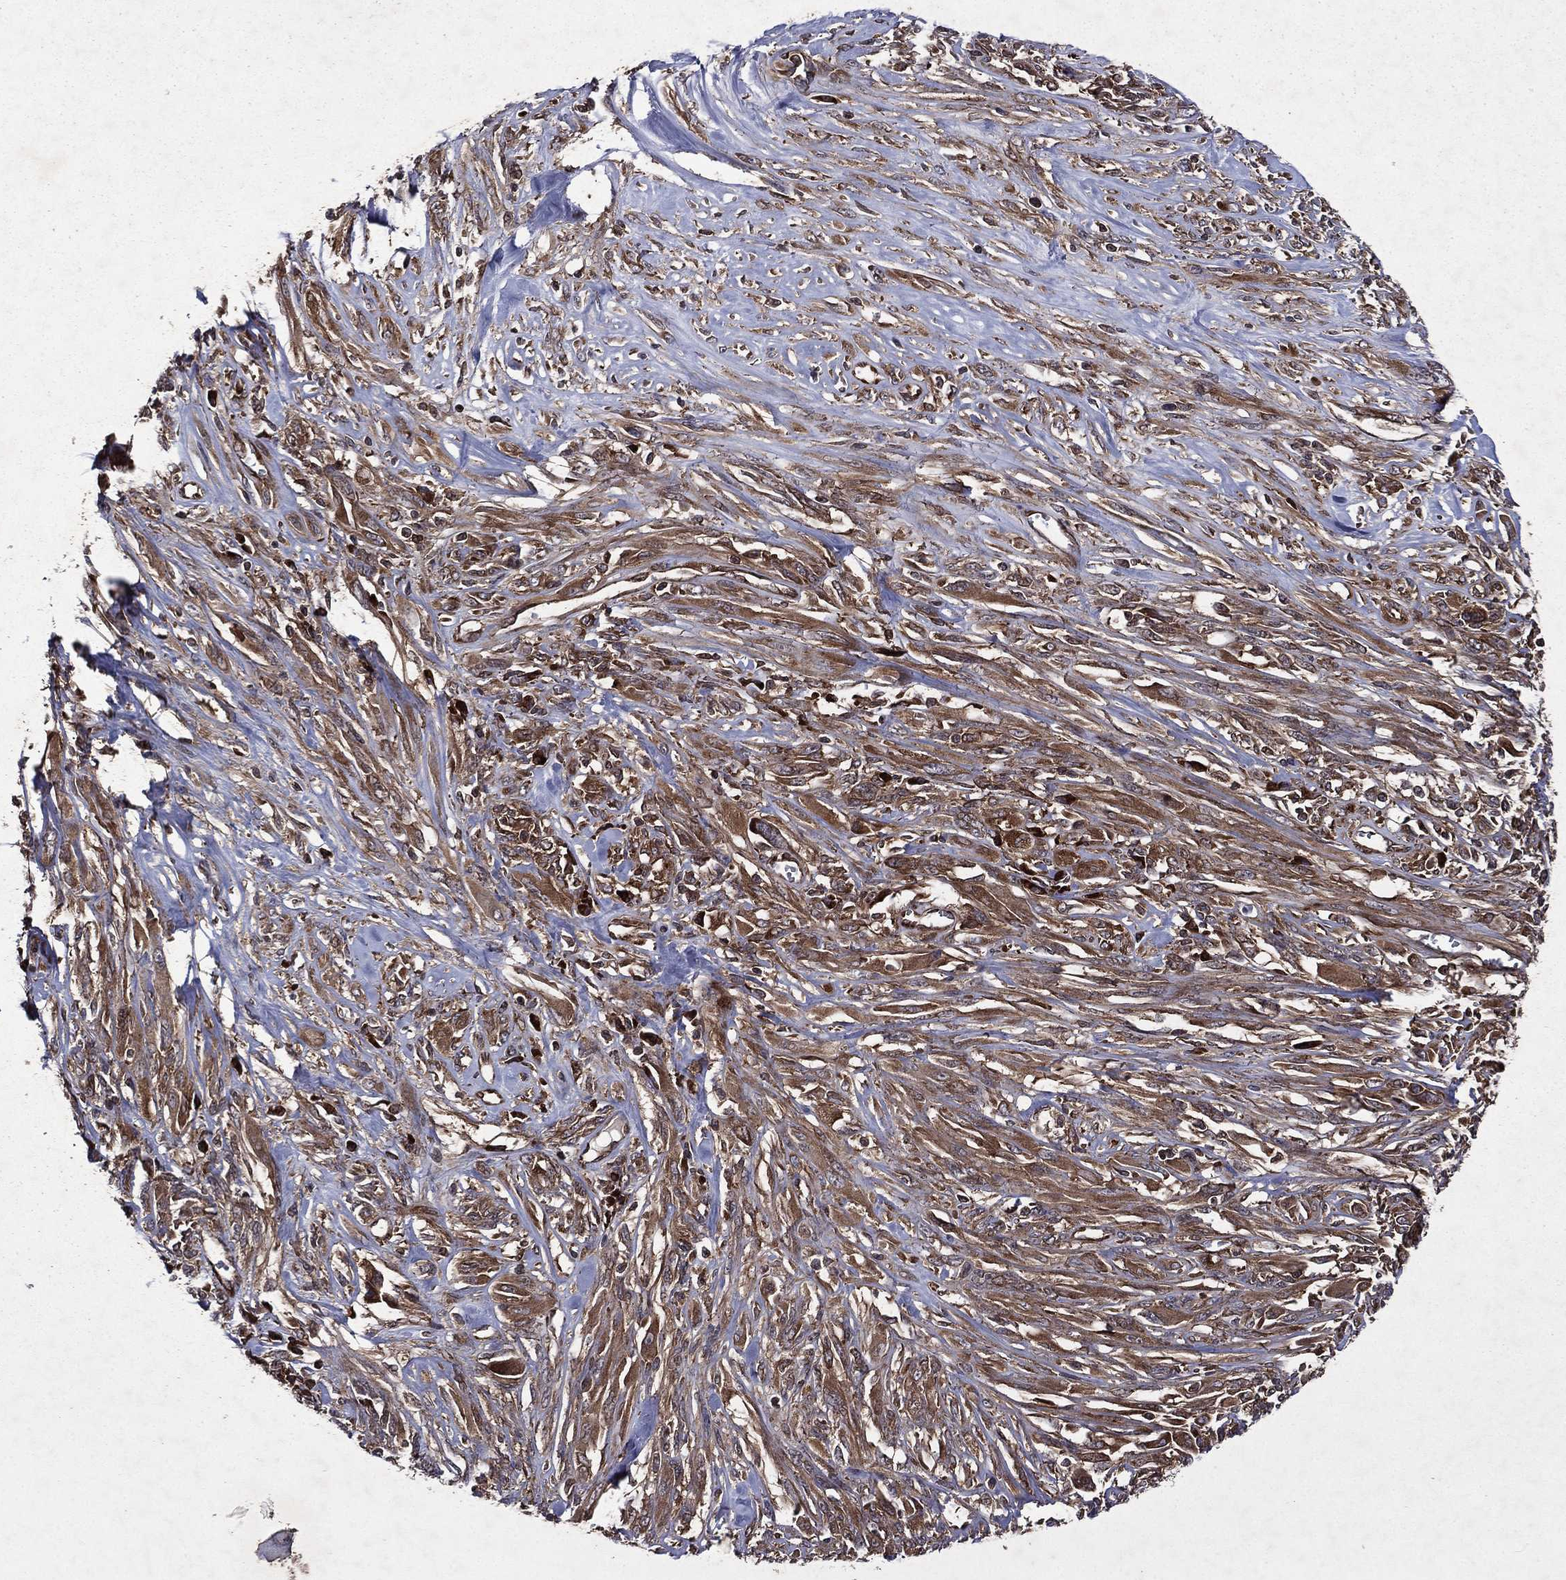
{"staining": {"intensity": "moderate", "quantity": ">75%", "location": "cytoplasmic/membranous"}, "tissue": "melanoma", "cell_type": "Tumor cells", "image_type": "cancer", "snomed": [{"axis": "morphology", "description": "Malignant melanoma, NOS"}, {"axis": "topography", "description": "Skin"}], "caption": "There is medium levels of moderate cytoplasmic/membranous positivity in tumor cells of malignant melanoma, as demonstrated by immunohistochemical staining (brown color).", "gene": "EIF2B4", "patient": {"sex": "female", "age": 91}}